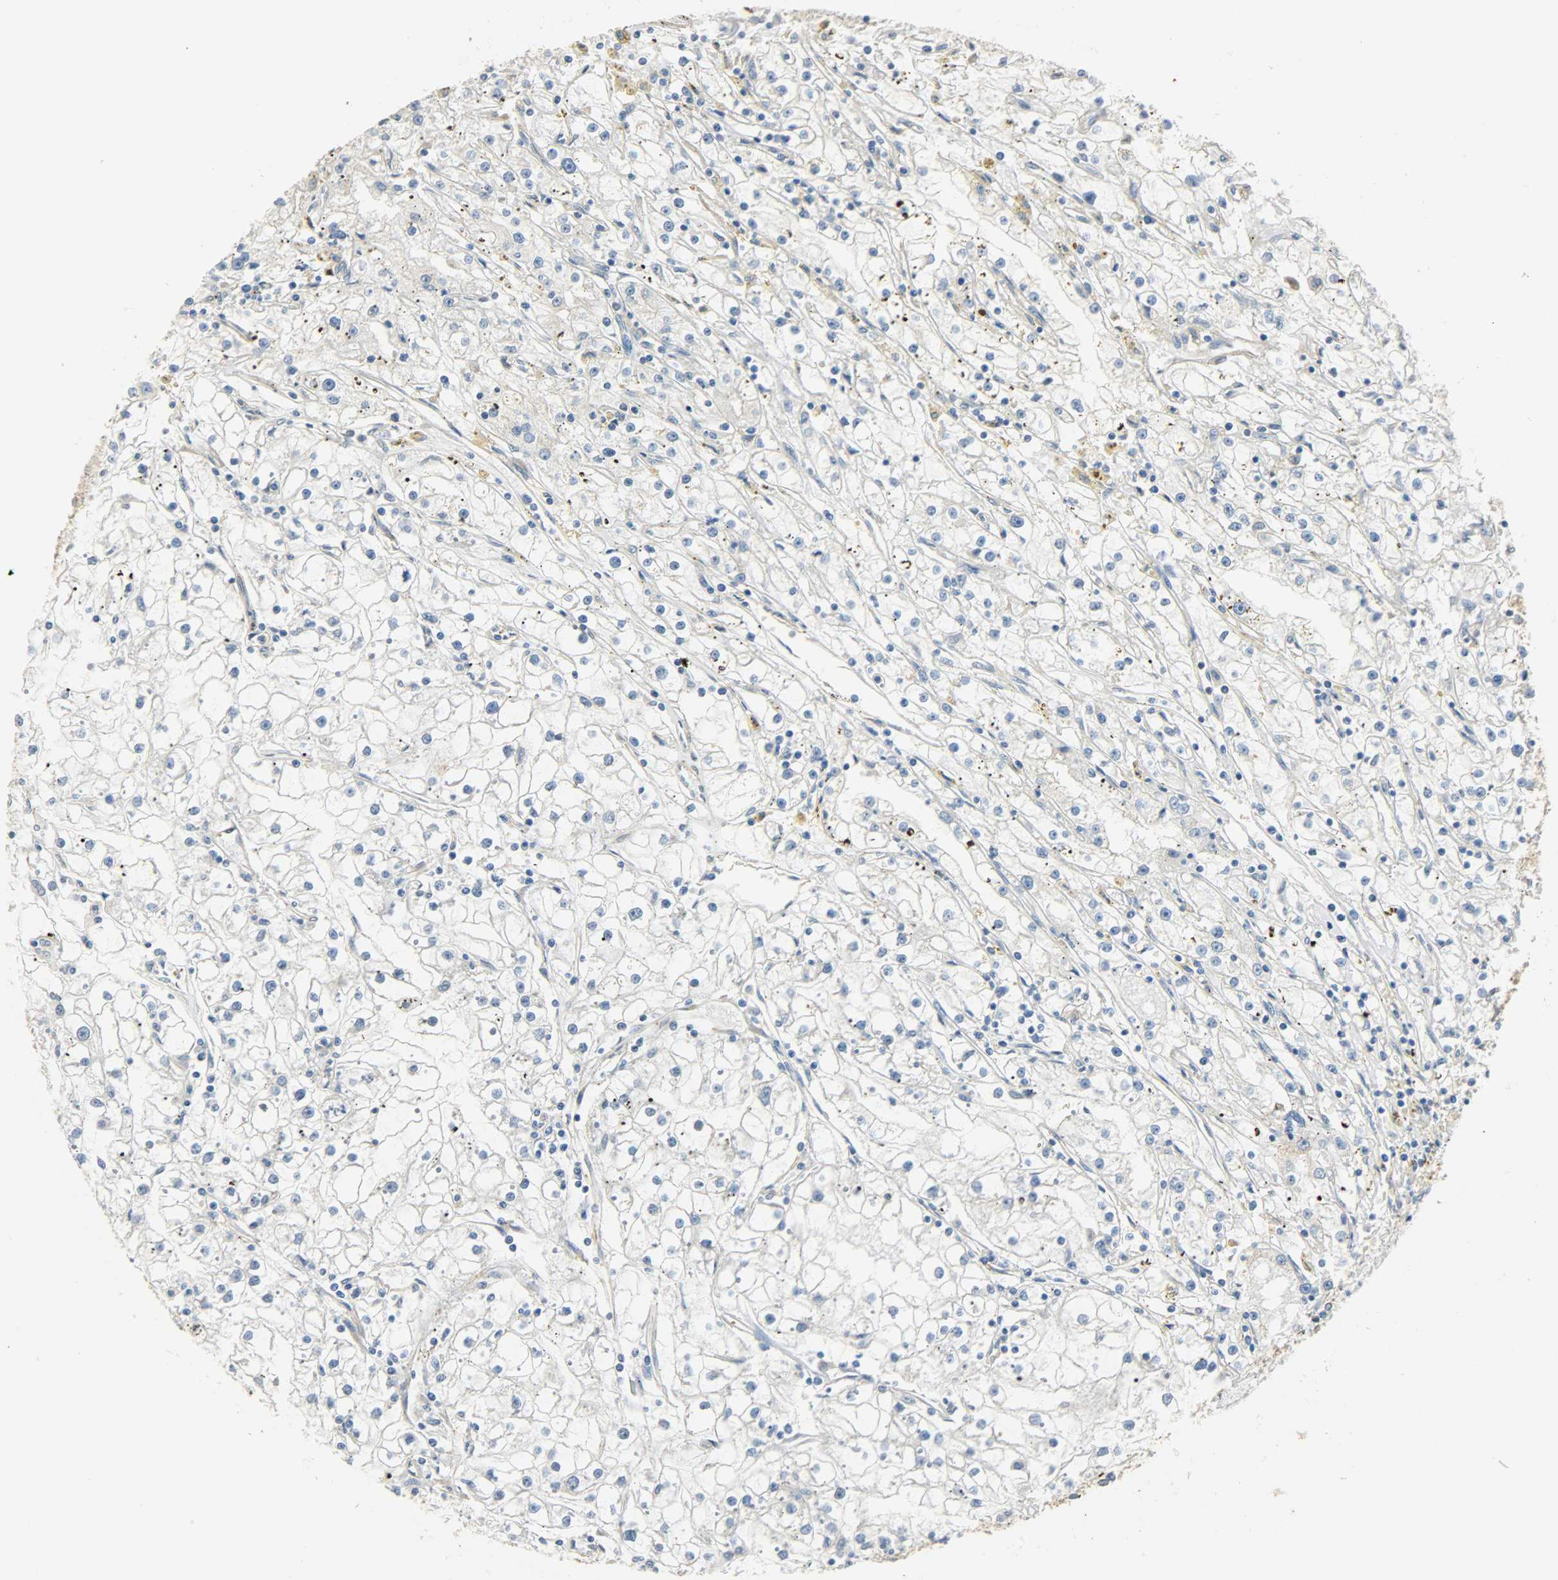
{"staining": {"intensity": "negative", "quantity": "none", "location": "none"}, "tissue": "renal cancer", "cell_type": "Tumor cells", "image_type": "cancer", "snomed": [{"axis": "morphology", "description": "Adenocarcinoma, NOS"}, {"axis": "topography", "description": "Kidney"}], "caption": "Tumor cells show no significant staining in adenocarcinoma (renal).", "gene": "USP13", "patient": {"sex": "male", "age": 56}}